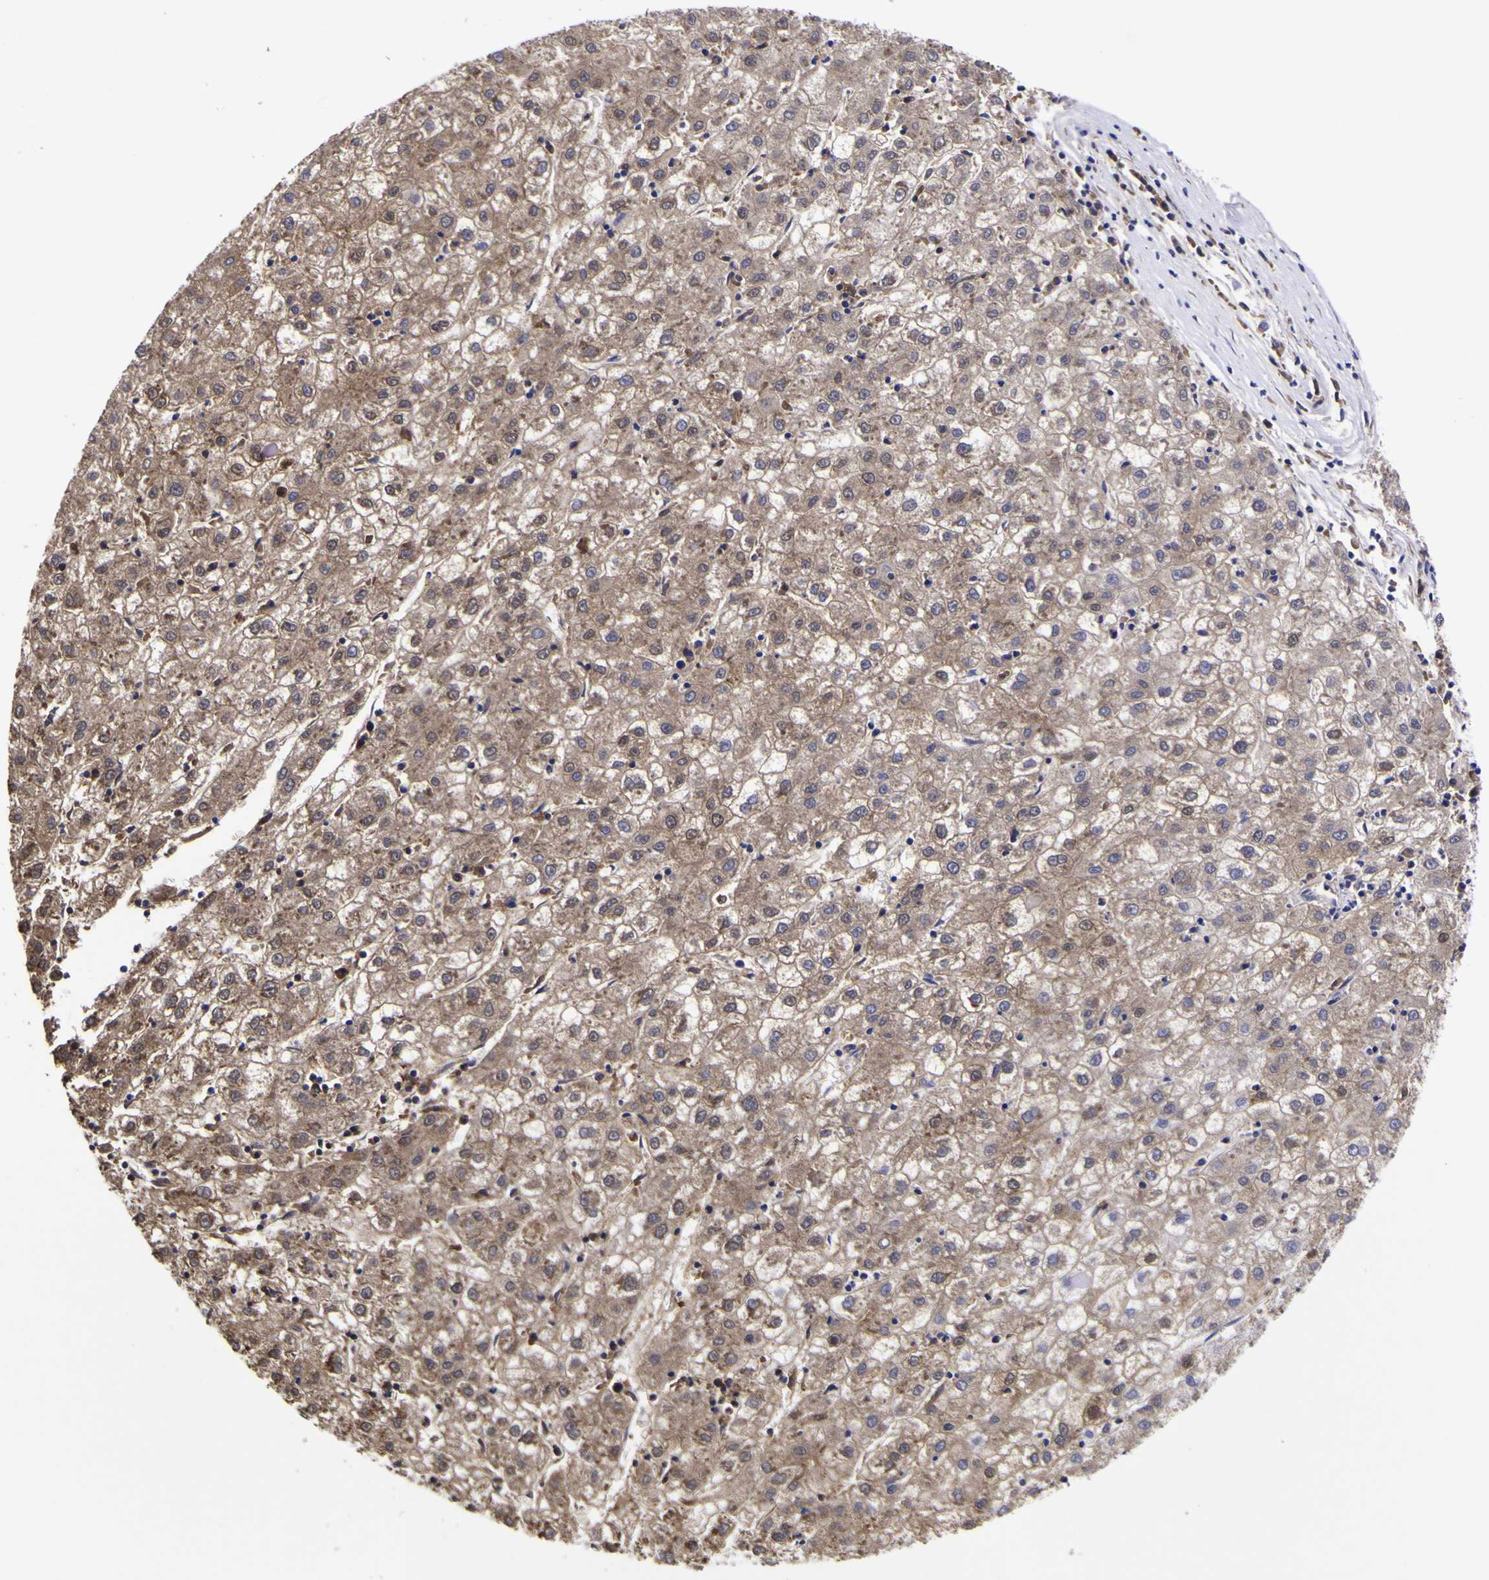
{"staining": {"intensity": "moderate", "quantity": "25%-75%", "location": "cytoplasmic/membranous"}, "tissue": "liver cancer", "cell_type": "Tumor cells", "image_type": "cancer", "snomed": [{"axis": "morphology", "description": "Carcinoma, Hepatocellular, NOS"}, {"axis": "topography", "description": "Liver"}], "caption": "Liver hepatocellular carcinoma stained for a protein exhibits moderate cytoplasmic/membranous positivity in tumor cells.", "gene": "MAPK14", "patient": {"sex": "male", "age": 72}}